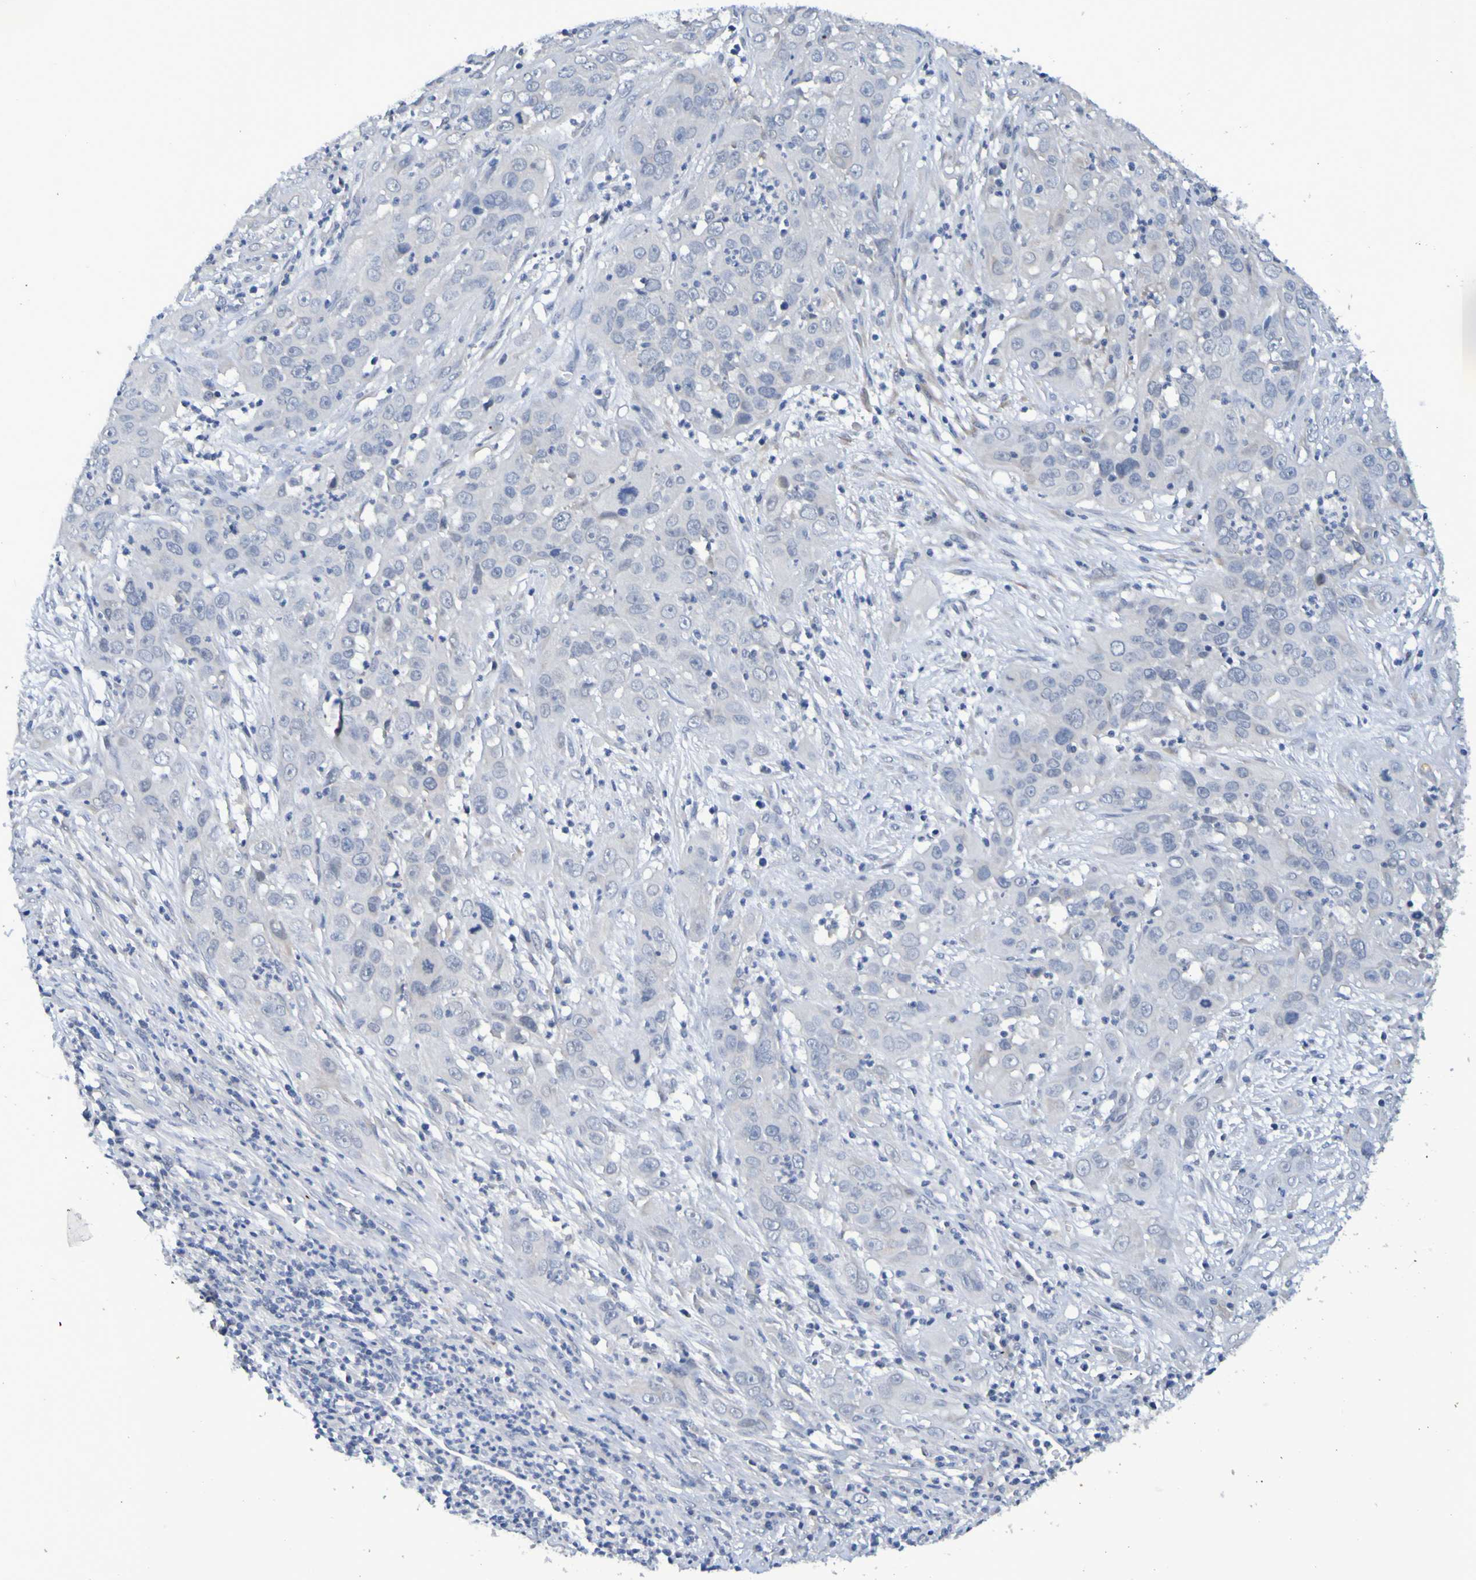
{"staining": {"intensity": "negative", "quantity": "none", "location": "none"}, "tissue": "cervical cancer", "cell_type": "Tumor cells", "image_type": "cancer", "snomed": [{"axis": "morphology", "description": "Squamous cell carcinoma, NOS"}, {"axis": "topography", "description": "Cervix"}], "caption": "Micrograph shows no significant protein expression in tumor cells of cervical squamous cell carcinoma.", "gene": "VMA21", "patient": {"sex": "female", "age": 32}}